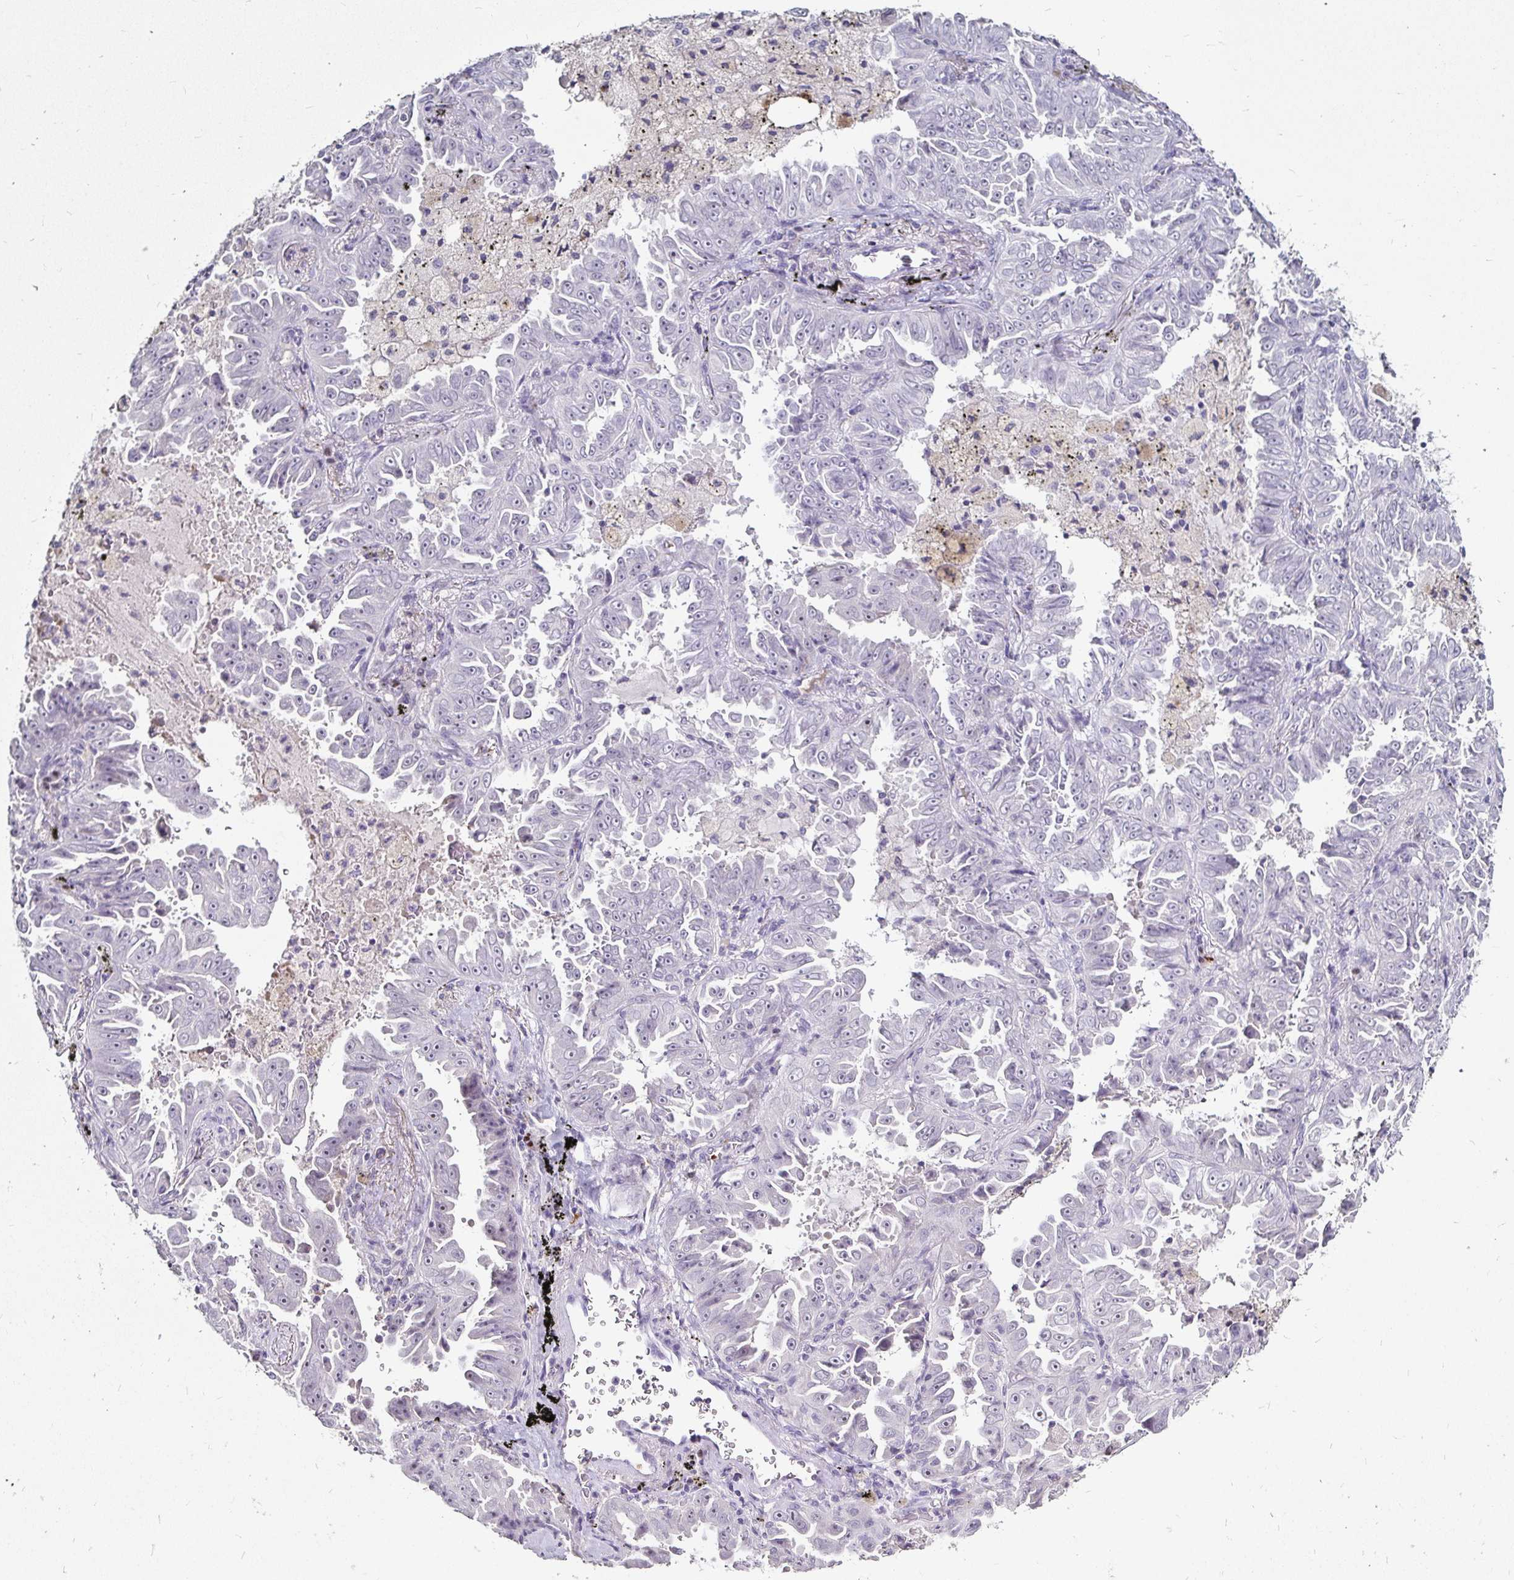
{"staining": {"intensity": "negative", "quantity": "none", "location": "none"}, "tissue": "lung cancer", "cell_type": "Tumor cells", "image_type": "cancer", "snomed": [{"axis": "morphology", "description": "Adenocarcinoma, NOS"}, {"axis": "topography", "description": "Lung"}], "caption": "IHC histopathology image of neoplastic tissue: human adenocarcinoma (lung) stained with DAB (3,3'-diaminobenzidine) shows no significant protein staining in tumor cells.", "gene": "FAIM2", "patient": {"sex": "female", "age": 52}}